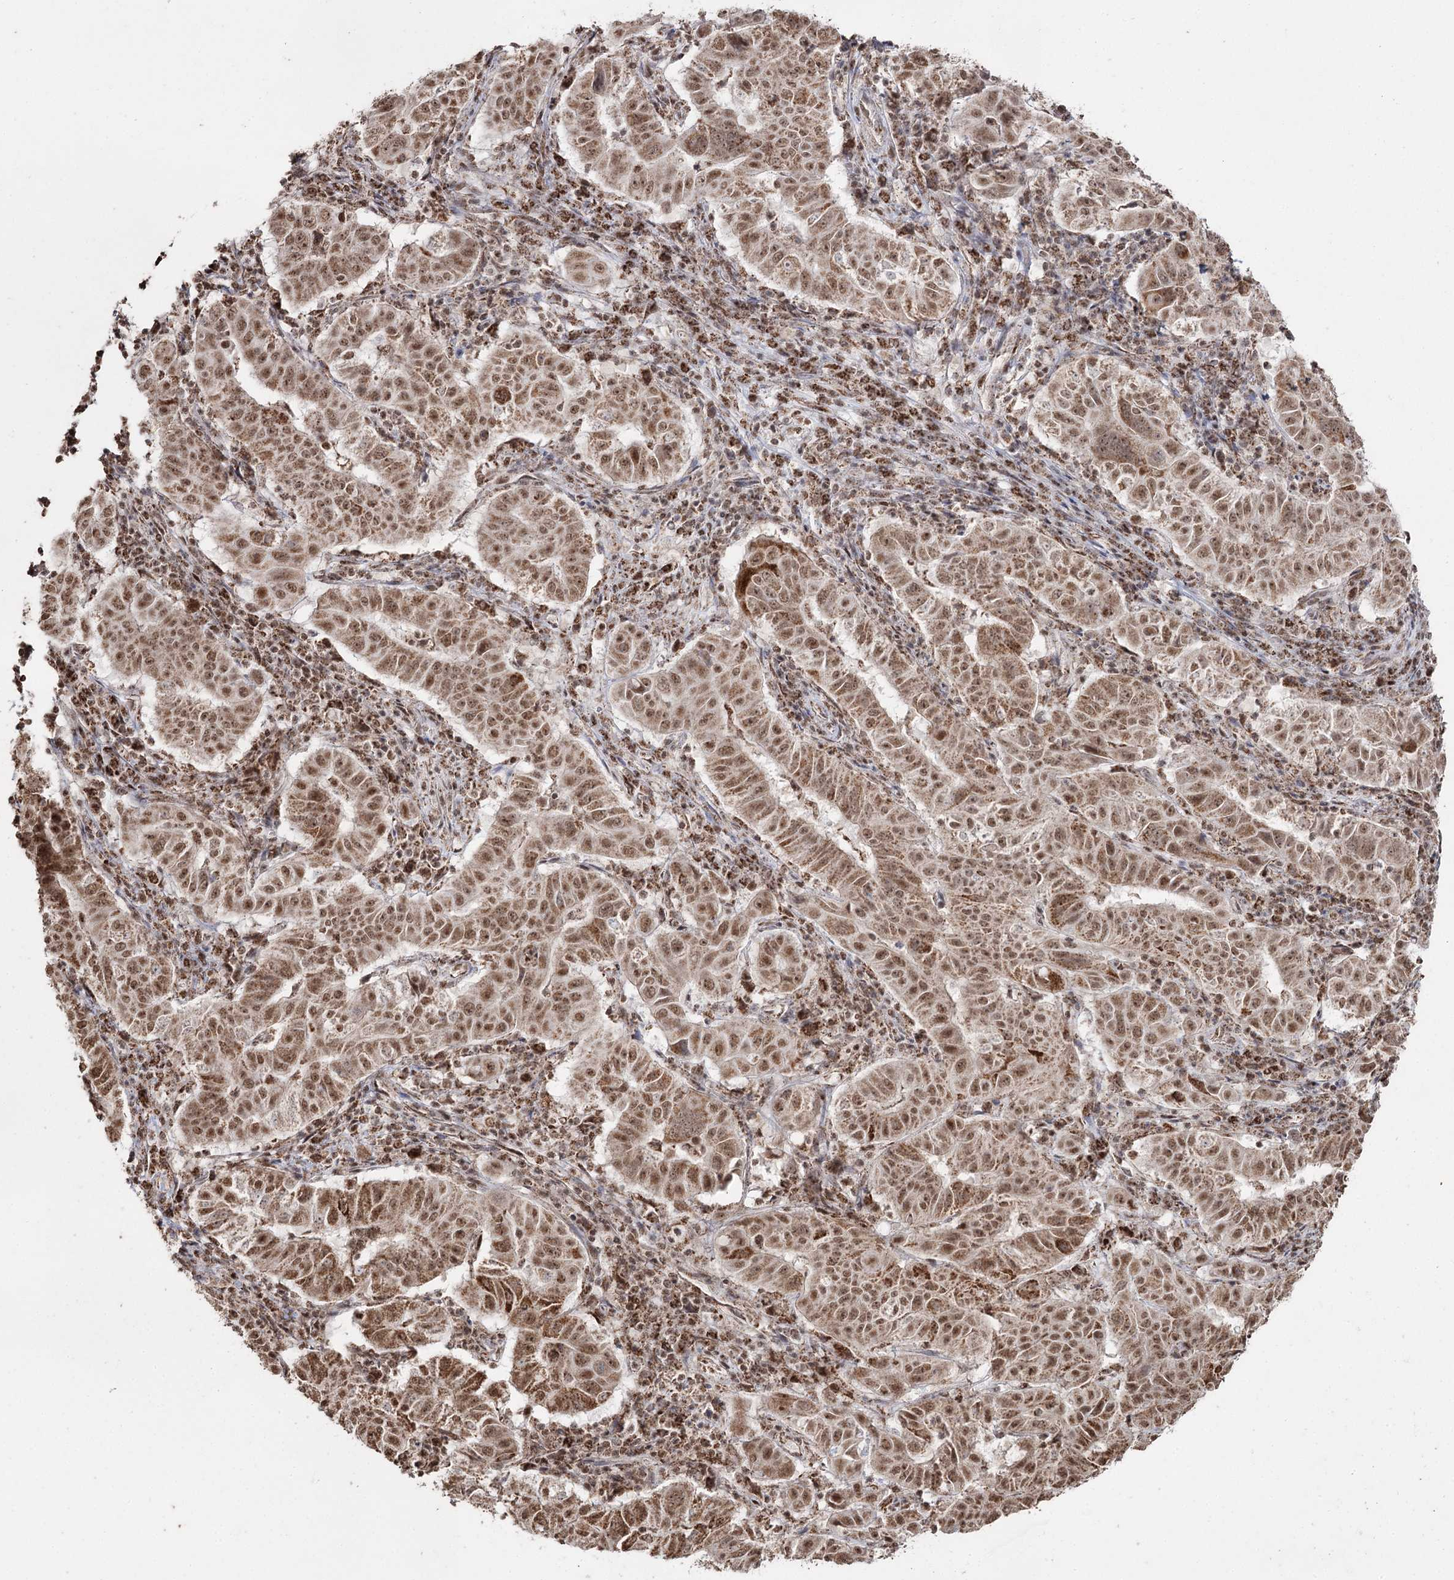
{"staining": {"intensity": "moderate", "quantity": ">75%", "location": "cytoplasmic/membranous,nuclear"}, "tissue": "pancreatic cancer", "cell_type": "Tumor cells", "image_type": "cancer", "snomed": [{"axis": "morphology", "description": "Adenocarcinoma, NOS"}, {"axis": "topography", "description": "Pancreas"}], "caption": "The immunohistochemical stain highlights moderate cytoplasmic/membranous and nuclear expression in tumor cells of adenocarcinoma (pancreatic) tissue.", "gene": "PDHX", "patient": {"sex": "male", "age": 63}}